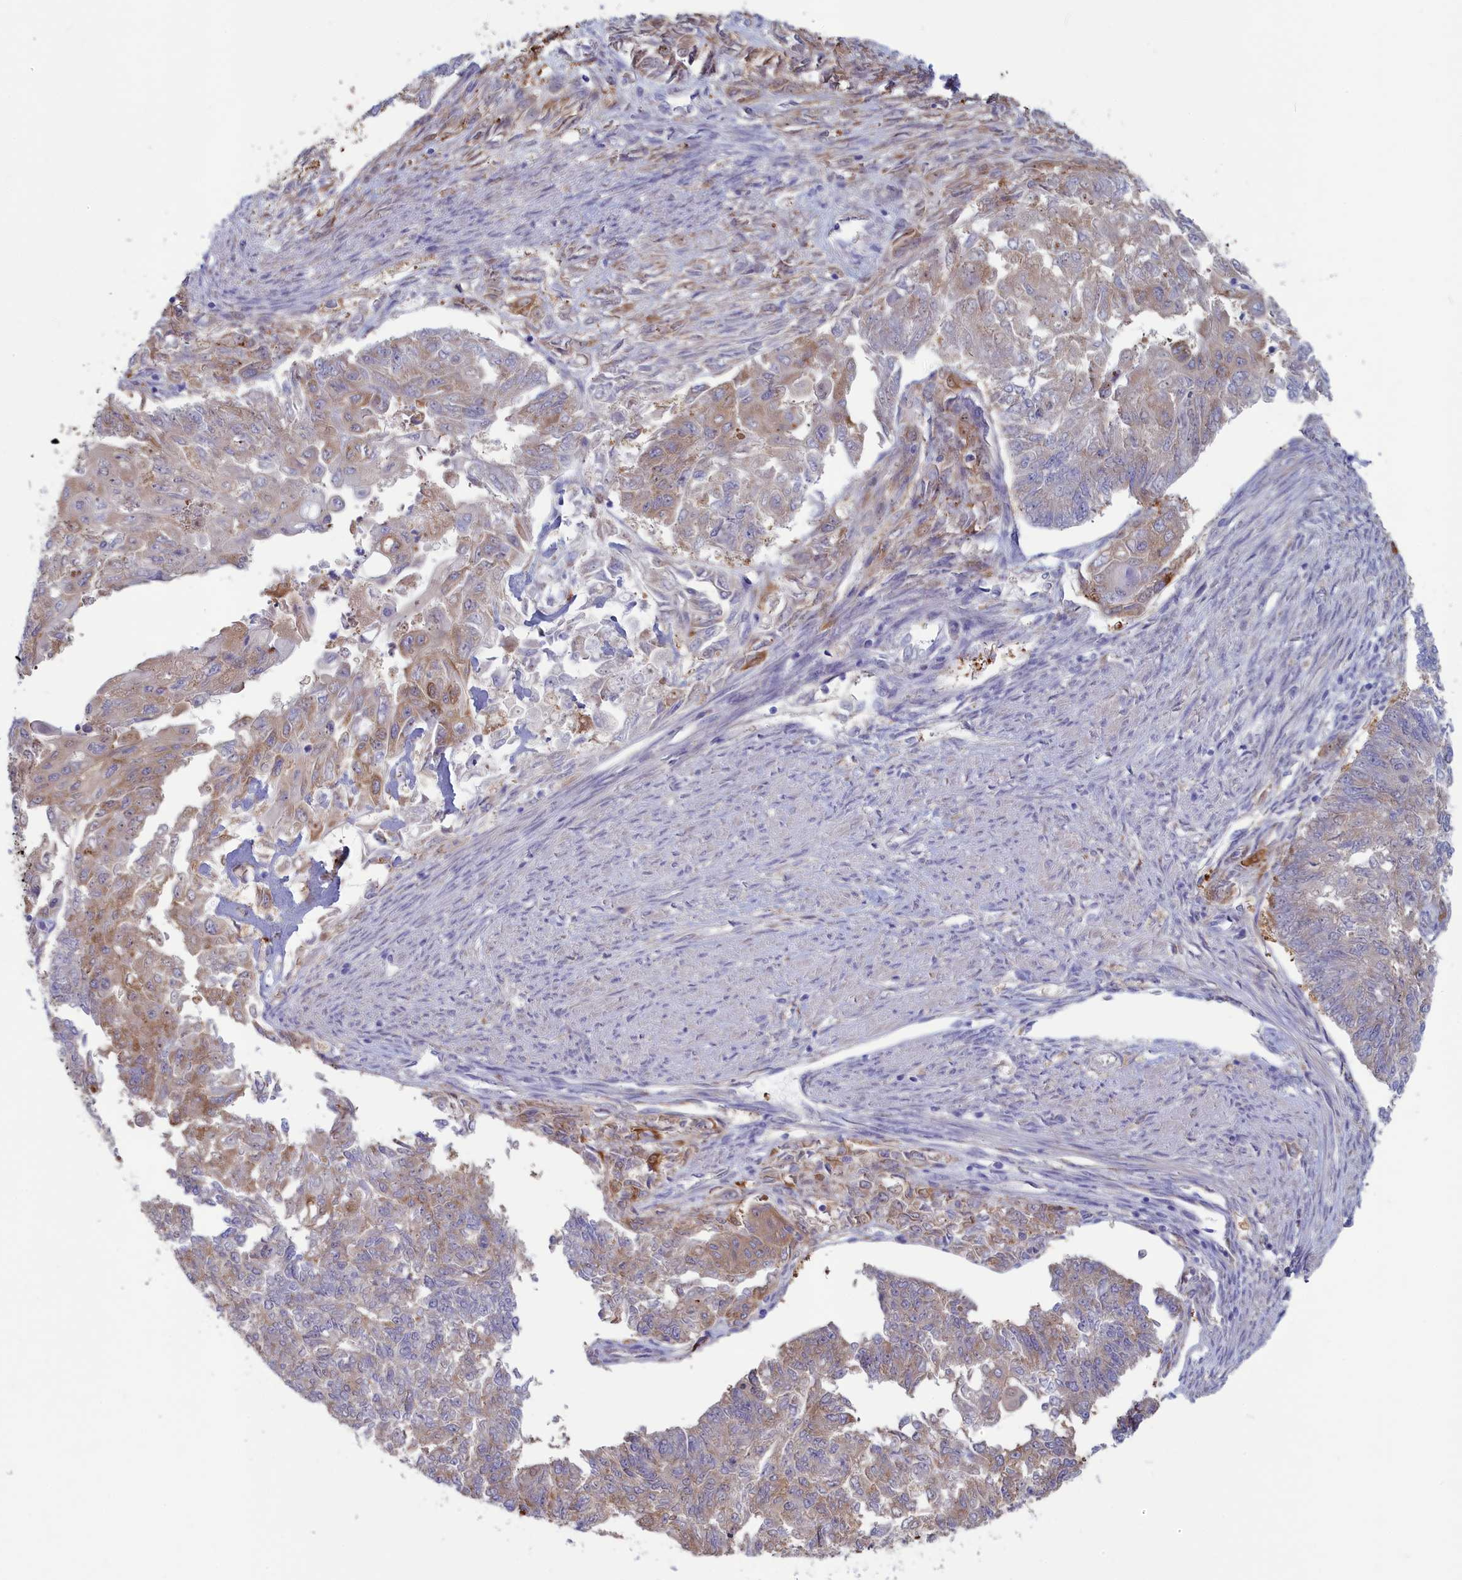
{"staining": {"intensity": "weak", "quantity": "25%-75%", "location": "cytoplasmic/membranous"}, "tissue": "endometrial cancer", "cell_type": "Tumor cells", "image_type": "cancer", "snomed": [{"axis": "morphology", "description": "Adenocarcinoma, NOS"}, {"axis": "topography", "description": "Endometrium"}], "caption": "IHC micrograph of neoplastic tissue: human adenocarcinoma (endometrial) stained using immunohistochemistry reveals low levels of weak protein expression localized specifically in the cytoplasmic/membranous of tumor cells, appearing as a cytoplasmic/membranous brown color.", "gene": "SYNDIG1L", "patient": {"sex": "female", "age": 32}}